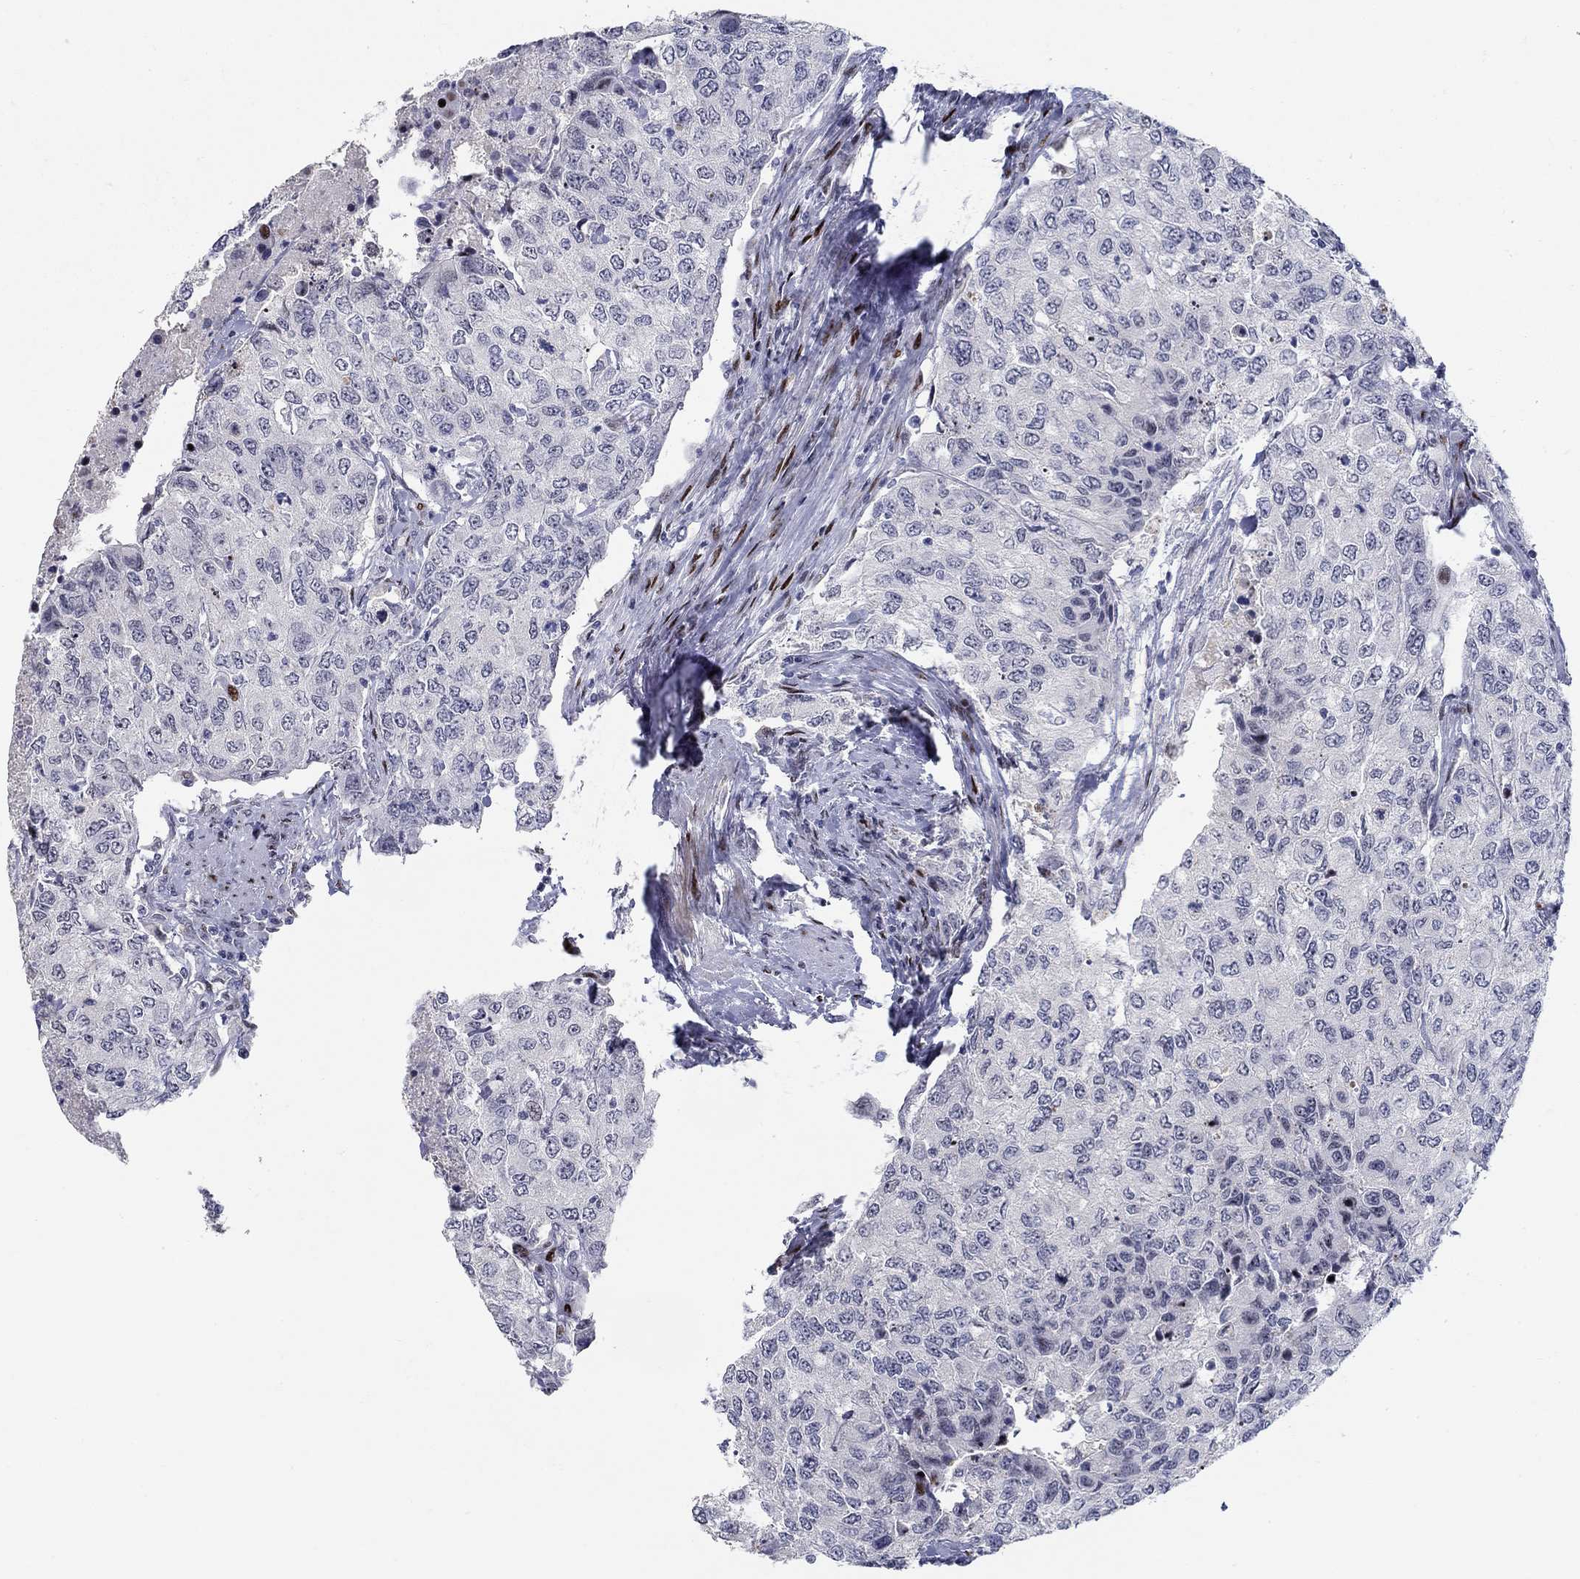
{"staining": {"intensity": "negative", "quantity": "none", "location": "none"}, "tissue": "urothelial cancer", "cell_type": "Tumor cells", "image_type": "cancer", "snomed": [{"axis": "morphology", "description": "Urothelial carcinoma, High grade"}, {"axis": "topography", "description": "Urinary bladder"}], "caption": "Image shows no protein expression in tumor cells of urothelial cancer tissue.", "gene": "RAPGEF5", "patient": {"sex": "female", "age": 78}}